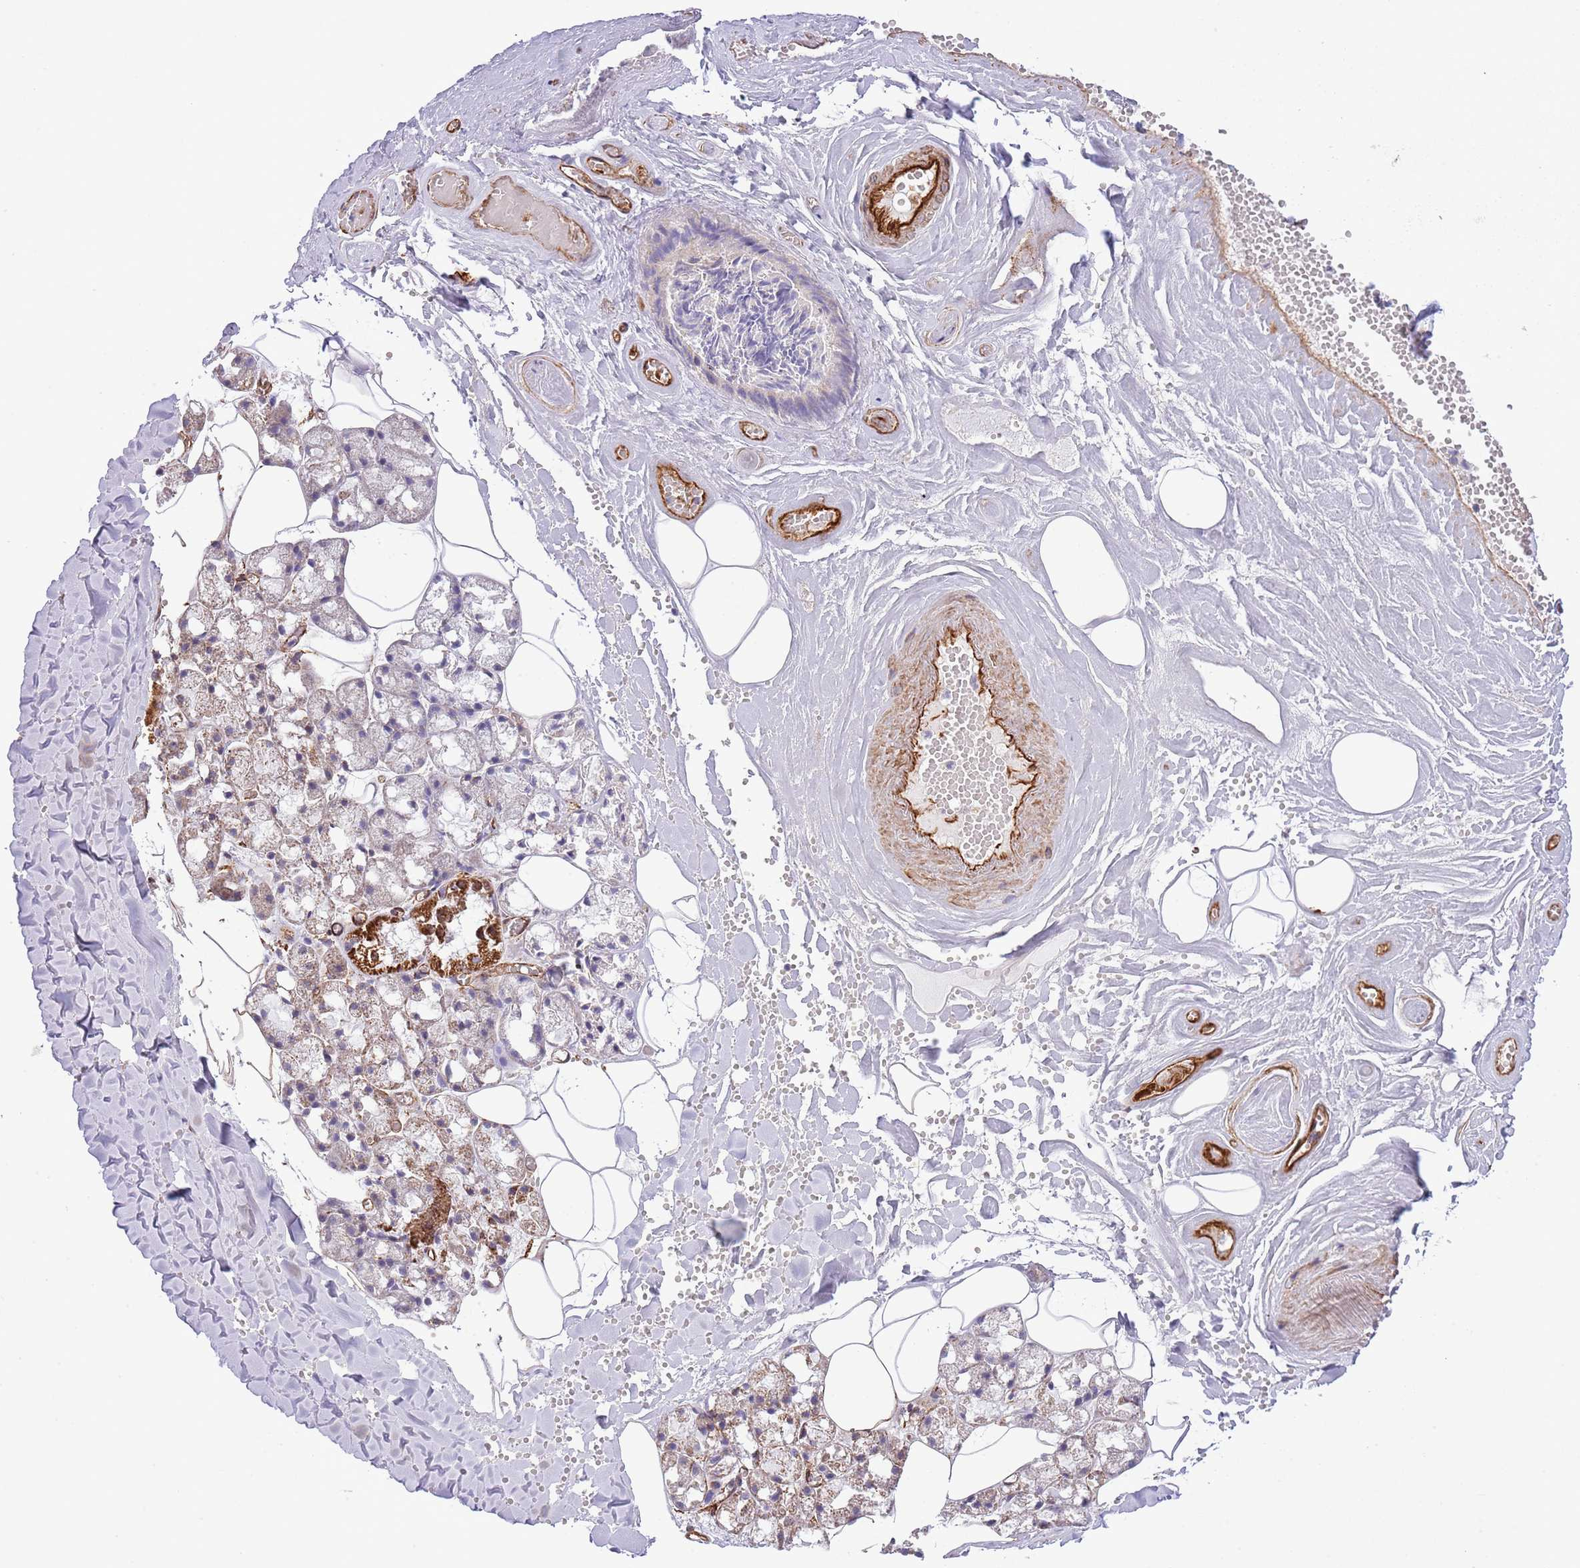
{"staining": {"intensity": "strong", "quantity": "<25%", "location": "cytoplasmic/membranous"}, "tissue": "salivary gland", "cell_type": "Glandular cells", "image_type": "normal", "snomed": [{"axis": "morphology", "description": "Normal tissue, NOS"}, {"axis": "topography", "description": "Salivary gland"}], "caption": "This photomicrograph shows IHC staining of unremarkable human salivary gland, with medium strong cytoplasmic/membranous staining in approximately <25% of glandular cells.", "gene": "NEK3", "patient": {"sex": "male", "age": 62}}